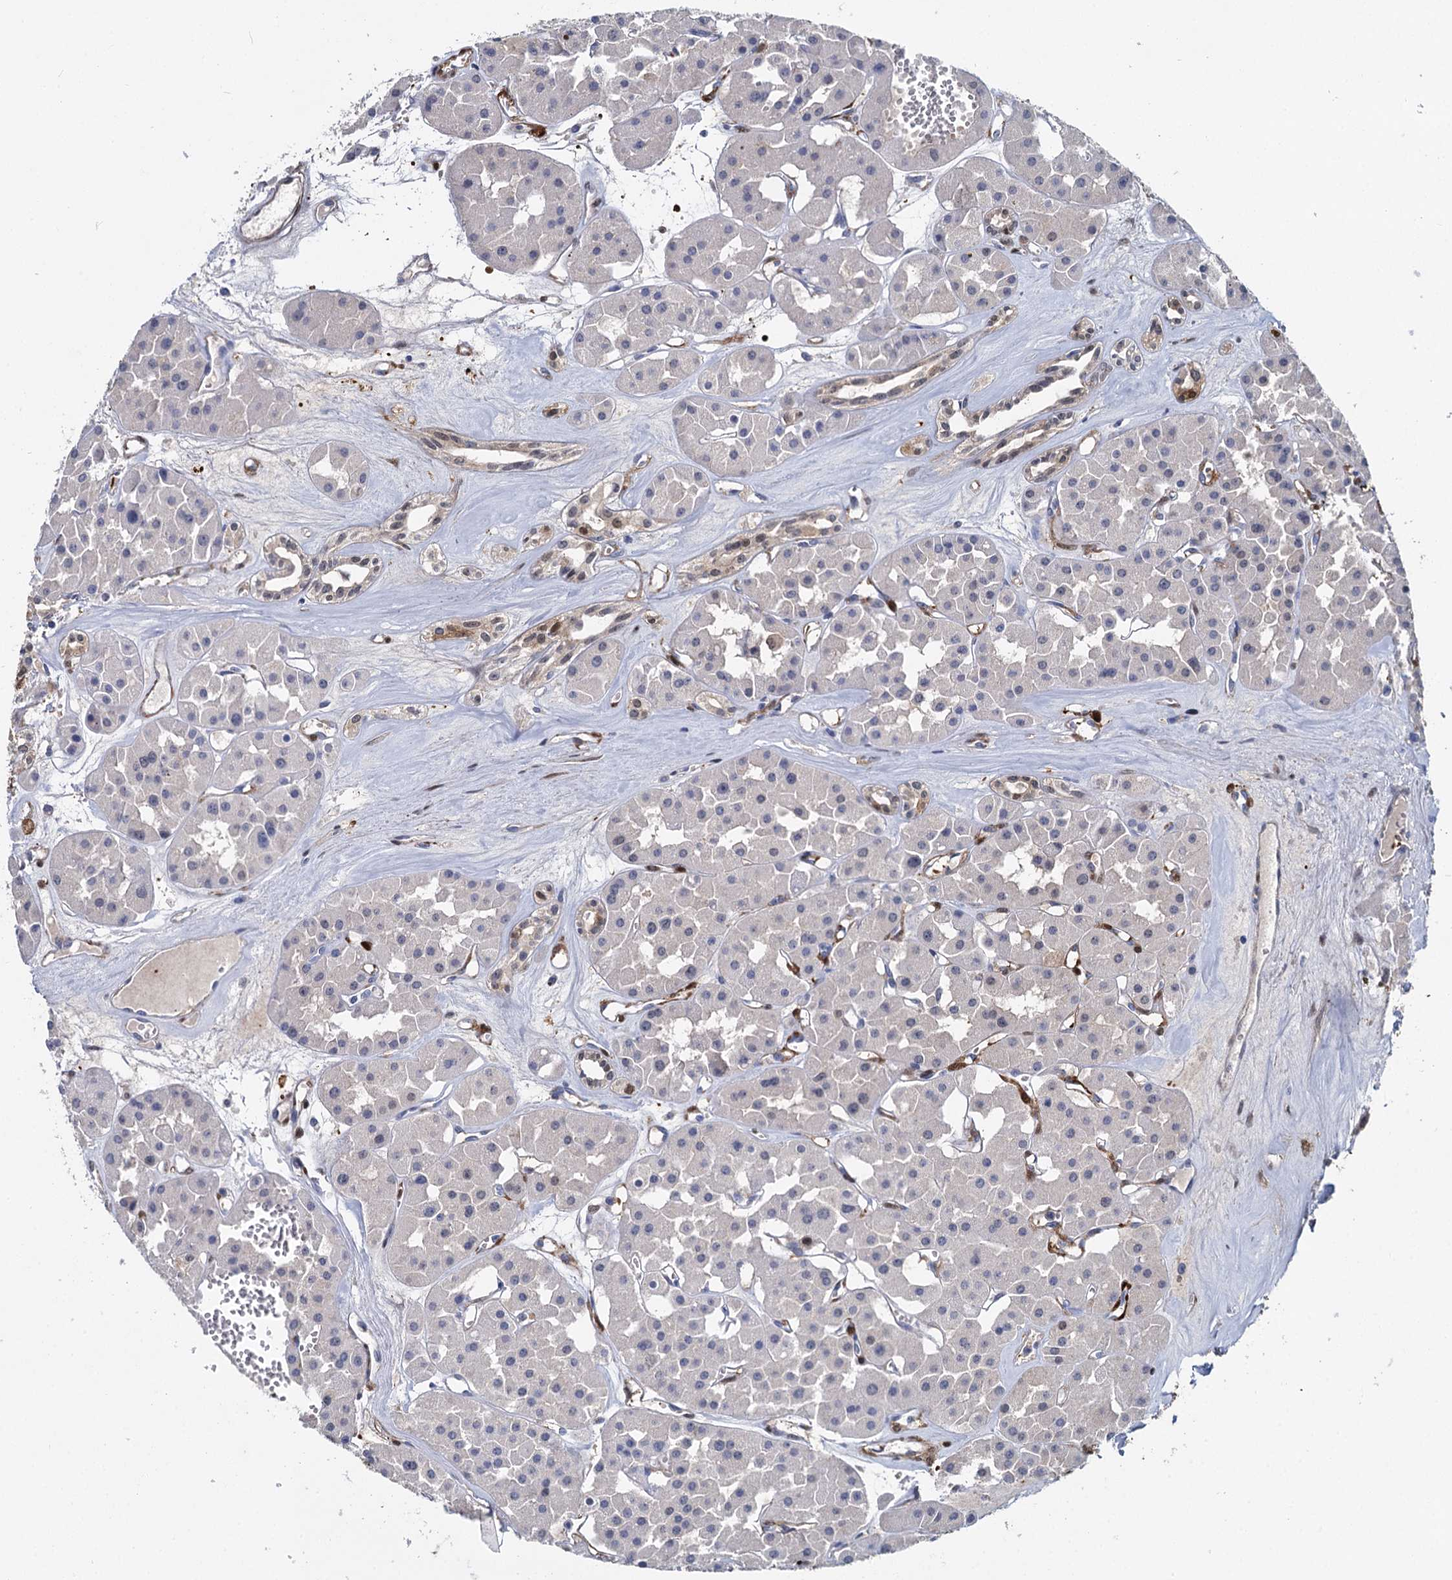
{"staining": {"intensity": "moderate", "quantity": "<25%", "location": "cytoplasmic/membranous"}, "tissue": "renal cancer", "cell_type": "Tumor cells", "image_type": "cancer", "snomed": [{"axis": "morphology", "description": "Carcinoma, NOS"}, {"axis": "topography", "description": "Kidney"}], "caption": "Immunohistochemistry image of neoplastic tissue: carcinoma (renal) stained using immunohistochemistry (IHC) demonstrates low levels of moderate protein expression localized specifically in the cytoplasmic/membranous of tumor cells, appearing as a cytoplasmic/membranous brown color.", "gene": "GSTM3", "patient": {"sex": "female", "age": 75}}